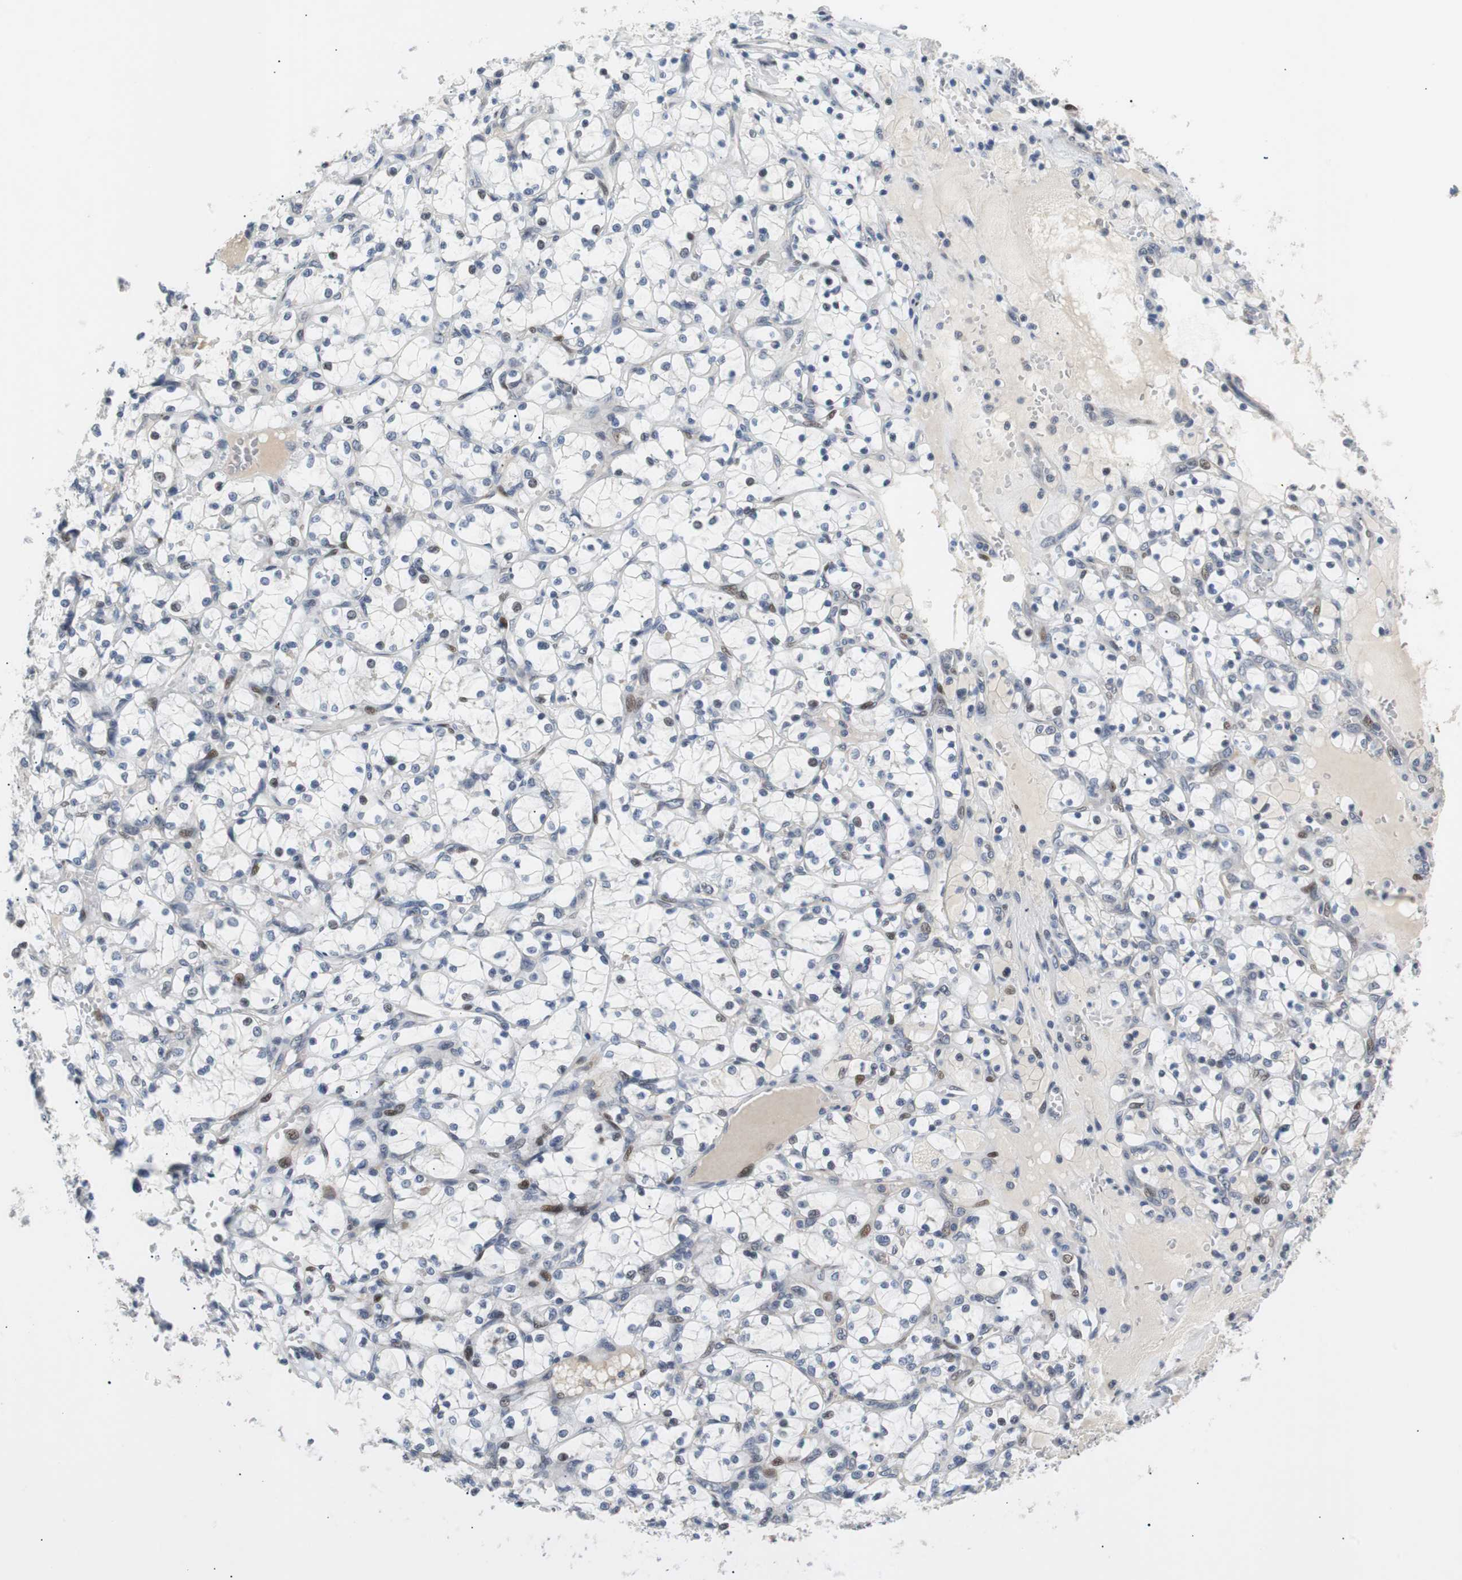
{"staining": {"intensity": "weak", "quantity": "<25%", "location": "nuclear"}, "tissue": "renal cancer", "cell_type": "Tumor cells", "image_type": "cancer", "snomed": [{"axis": "morphology", "description": "Adenocarcinoma, NOS"}, {"axis": "topography", "description": "Kidney"}], "caption": "High power microscopy micrograph of an immunohistochemistry (IHC) histopathology image of renal cancer (adenocarcinoma), revealing no significant expression in tumor cells.", "gene": "MAP2K4", "patient": {"sex": "female", "age": 69}}